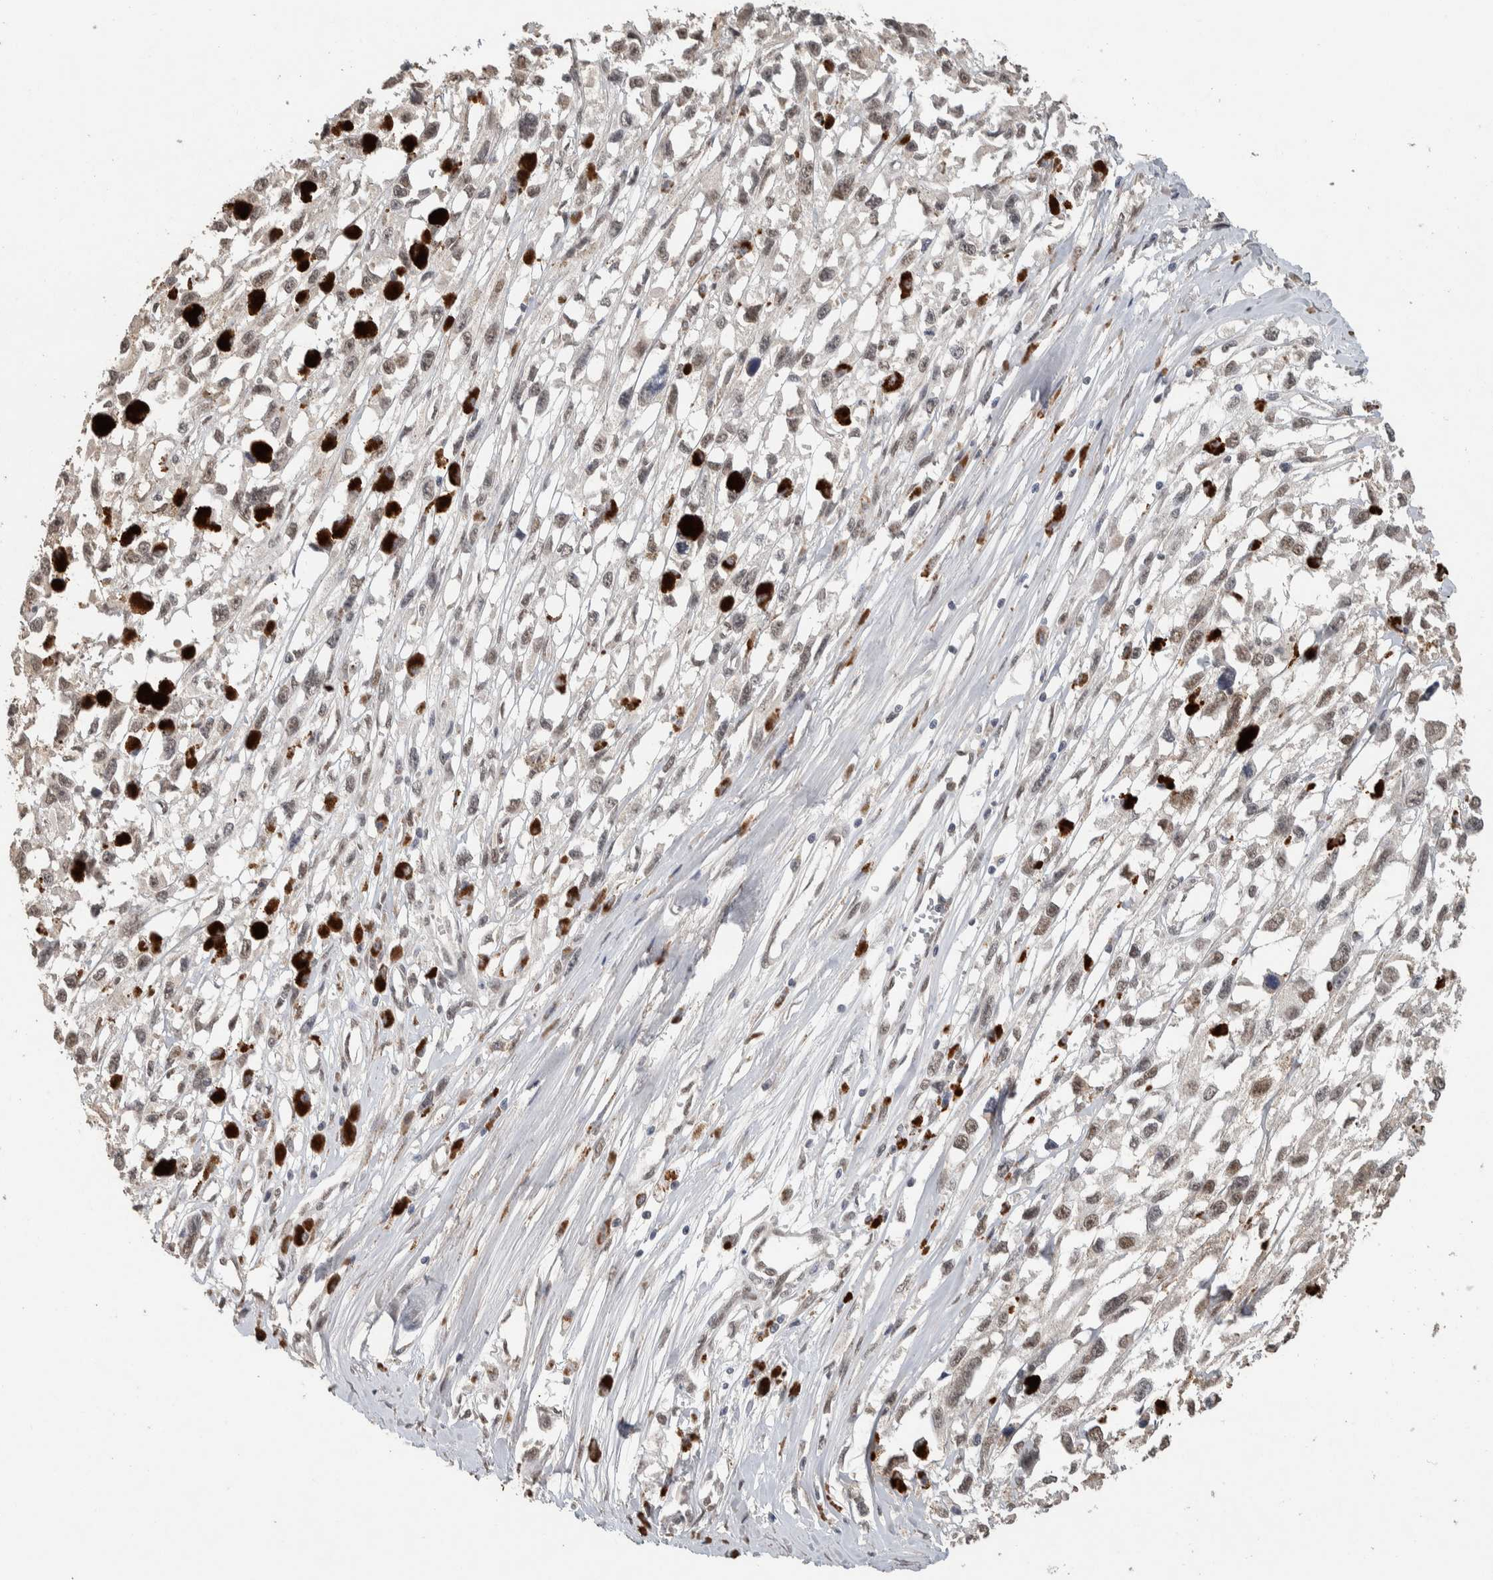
{"staining": {"intensity": "weak", "quantity": "<25%", "location": "nuclear"}, "tissue": "melanoma", "cell_type": "Tumor cells", "image_type": "cancer", "snomed": [{"axis": "morphology", "description": "Malignant melanoma, Metastatic site"}, {"axis": "topography", "description": "Lymph node"}], "caption": "Immunohistochemistry photomicrograph of melanoma stained for a protein (brown), which reveals no staining in tumor cells.", "gene": "CYSRT1", "patient": {"sex": "male", "age": 59}}